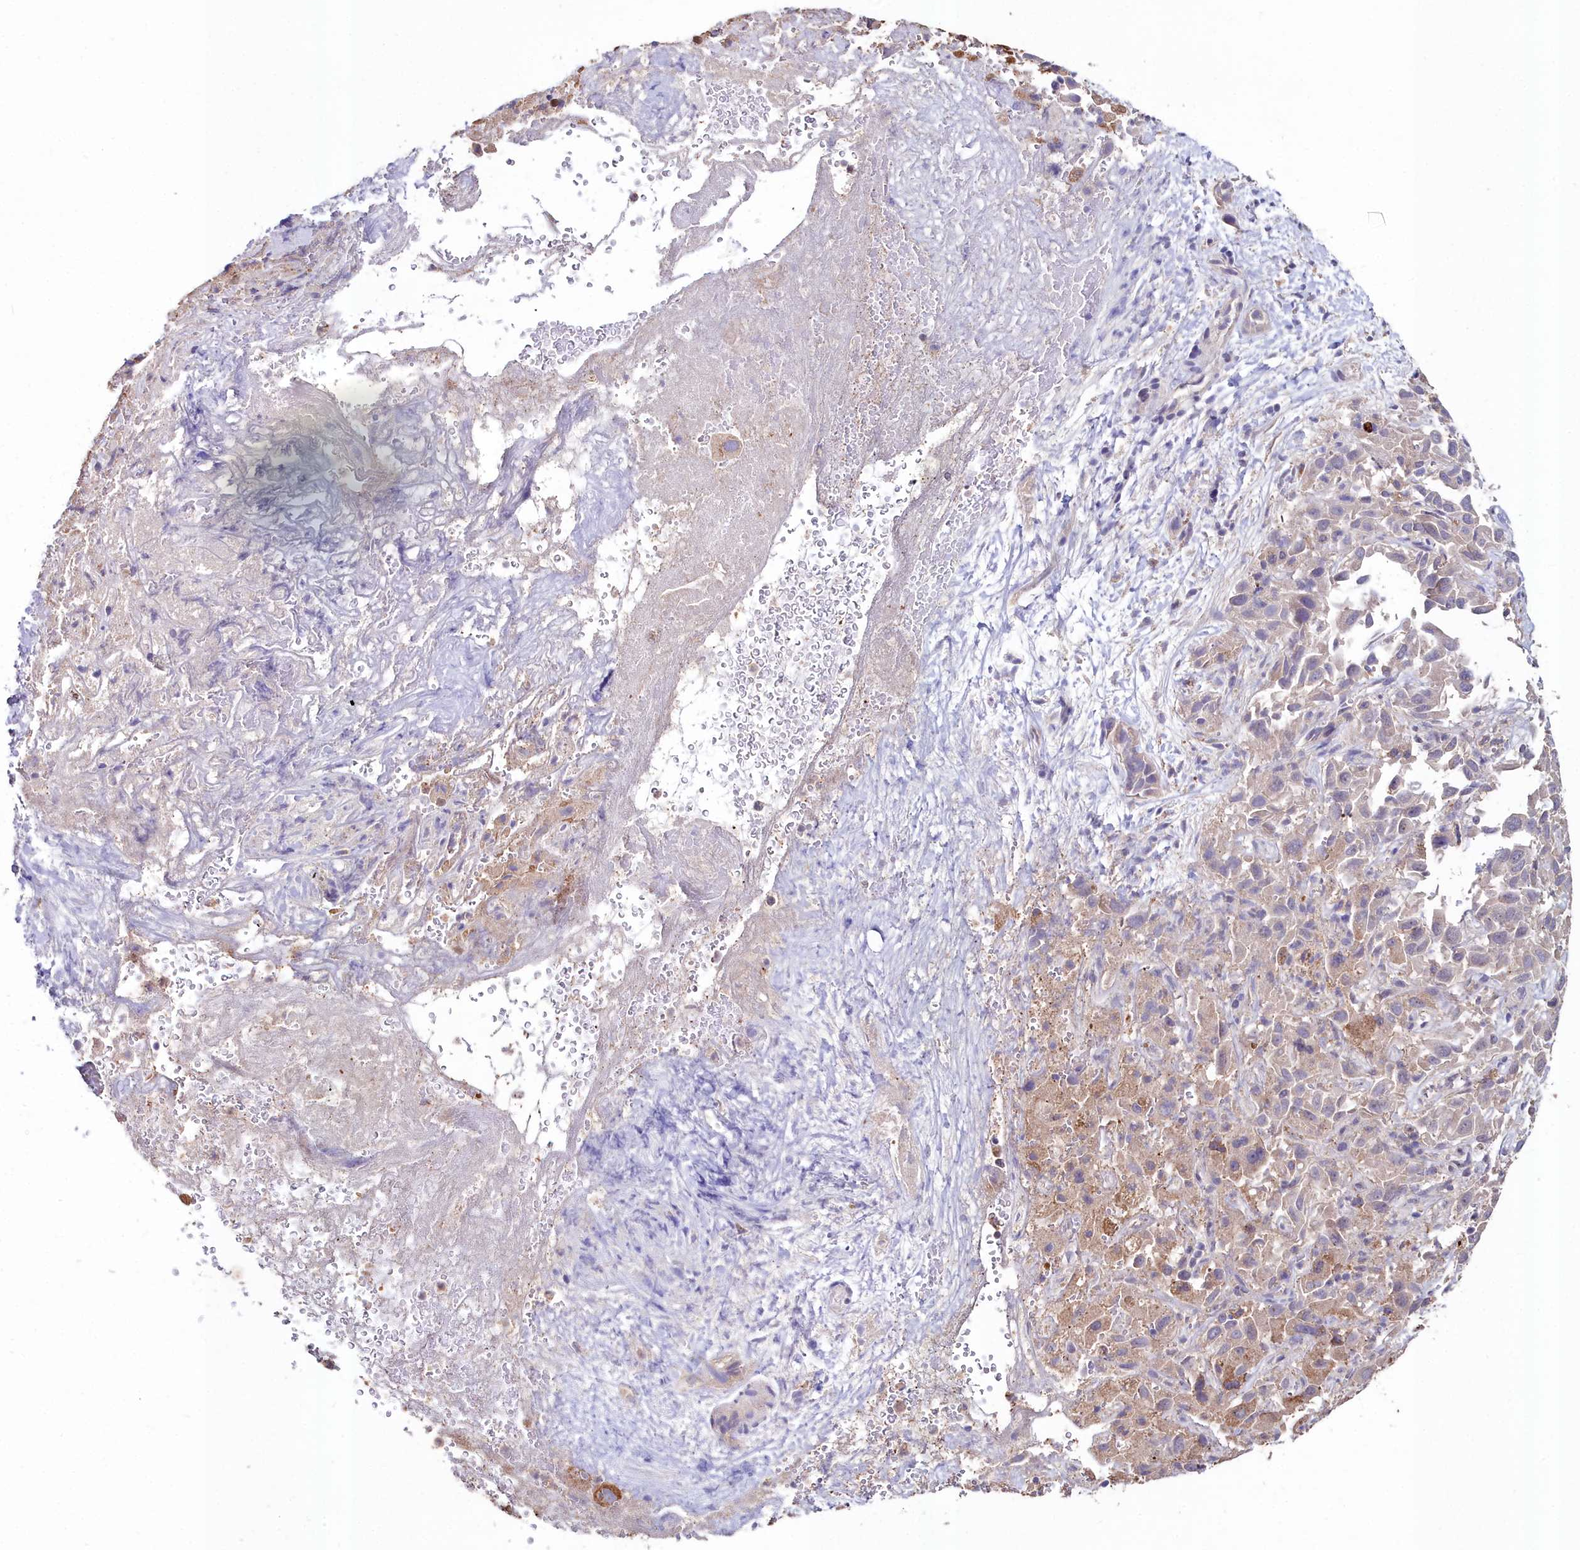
{"staining": {"intensity": "negative", "quantity": "none", "location": "none"}, "tissue": "liver cancer", "cell_type": "Tumor cells", "image_type": "cancer", "snomed": [{"axis": "morphology", "description": "Cholangiocarcinoma"}, {"axis": "topography", "description": "Liver"}], "caption": "The photomicrograph exhibits no significant staining in tumor cells of cholangiocarcinoma (liver).", "gene": "AMBRA1", "patient": {"sex": "female", "age": 52}}